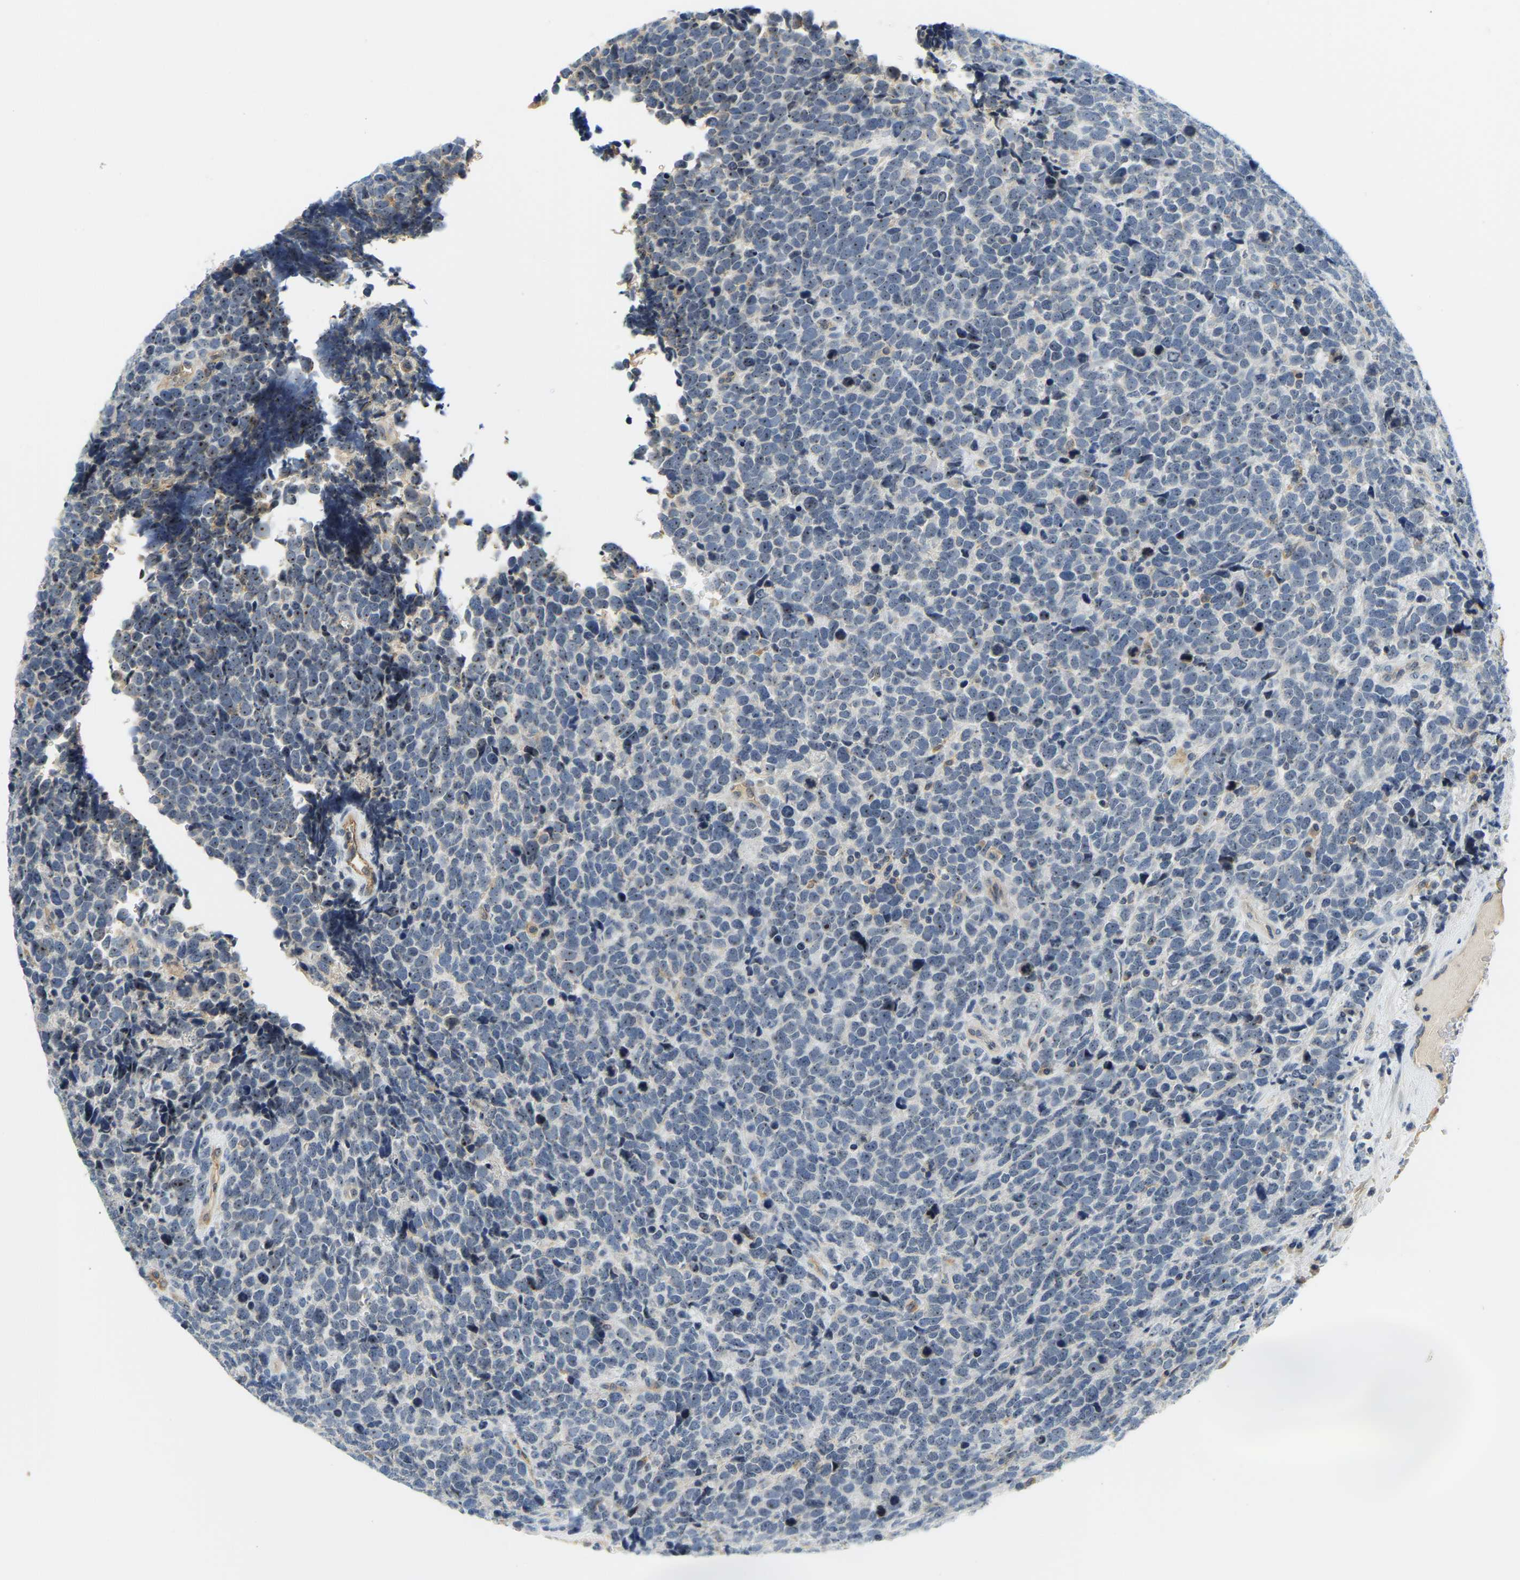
{"staining": {"intensity": "weak", "quantity": "25%-75%", "location": "nuclear"}, "tissue": "urothelial cancer", "cell_type": "Tumor cells", "image_type": "cancer", "snomed": [{"axis": "morphology", "description": "Urothelial carcinoma, High grade"}, {"axis": "topography", "description": "Urinary bladder"}], "caption": "A histopathology image showing weak nuclear expression in about 25%-75% of tumor cells in urothelial carcinoma (high-grade), as visualized by brown immunohistochemical staining.", "gene": "RRP1", "patient": {"sex": "female", "age": 82}}